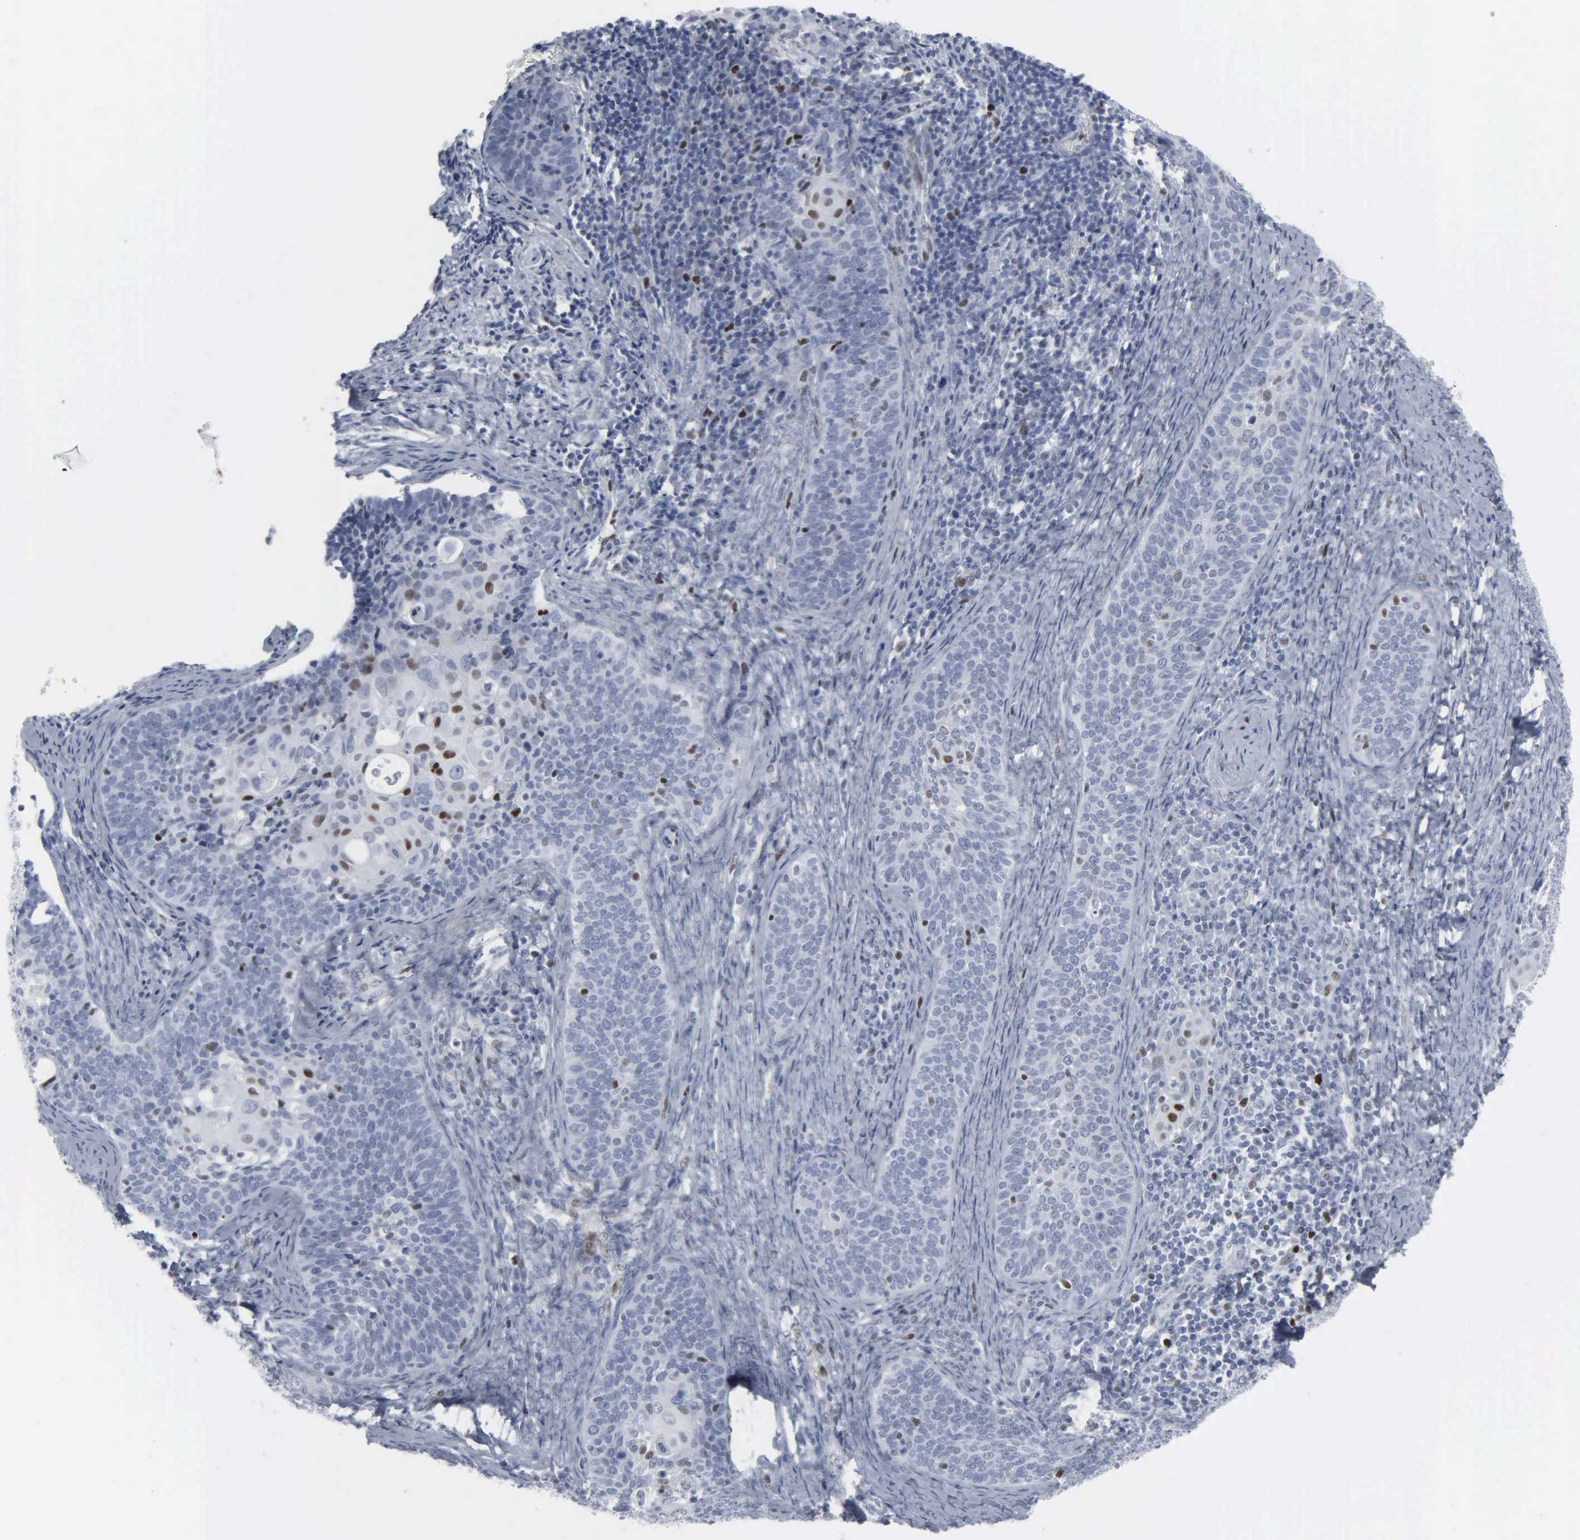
{"staining": {"intensity": "moderate", "quantity": "<25%", "location": "nuclear"}, "tissue": "cervical cancer", "cell_type": "Tumor cells", "image_type": "cancer", "snomed": [{"axis": "morphology", "description": "Squamous cell carcinoma, NOS"}, {"axis": "topography", "description": "Cervix"}], "caption": "IHC image of neoplastic tissue: human cervical cancer stained using IHC demonstrates low levels of moderate protein expression localized specifically in the nuclear of tumor cells, appearing as a nuclear brown color.", "gene": "CCND3", "patient": {"sex": "female", "age": 33}}